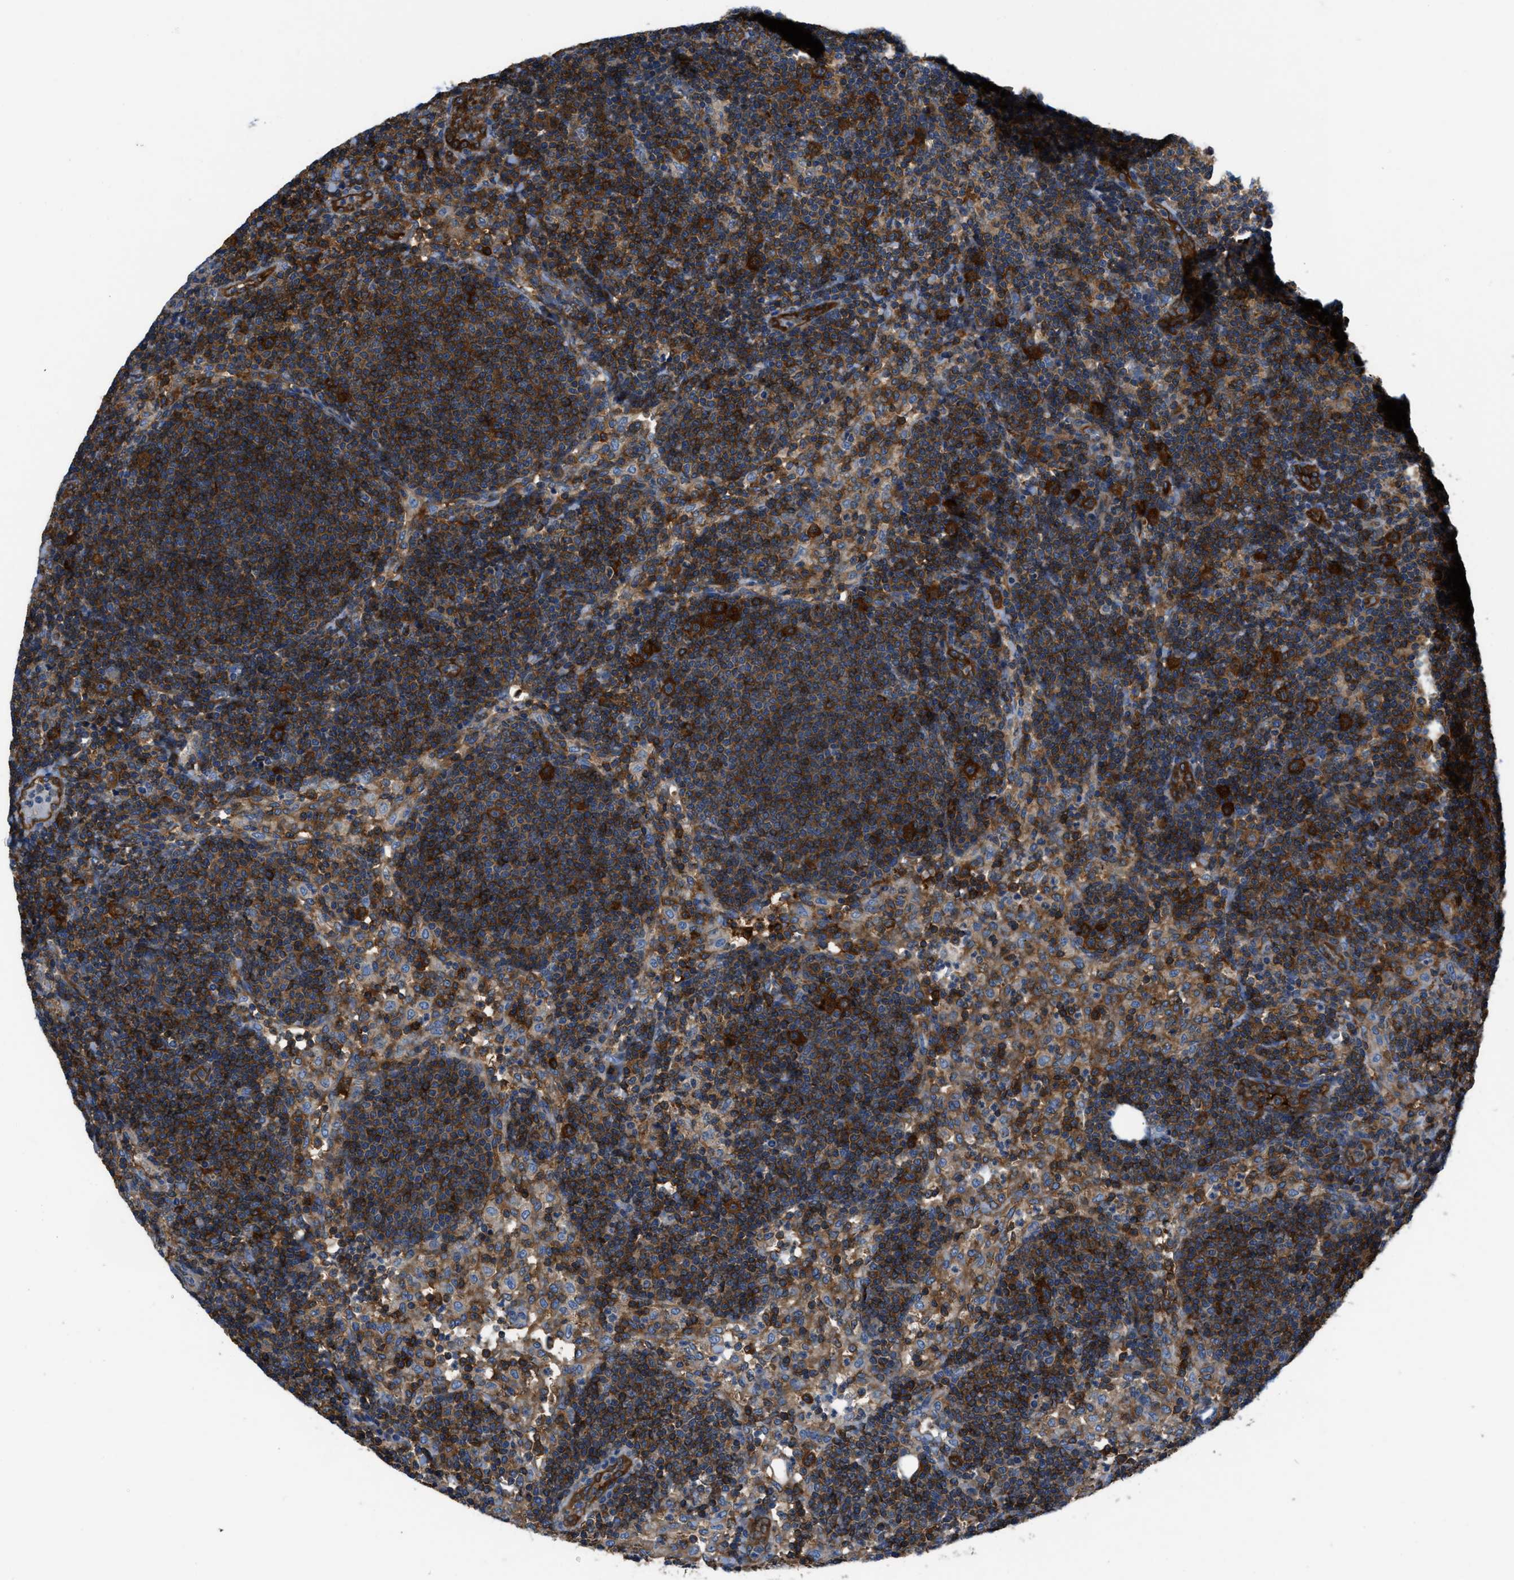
{"staining": {"intensity": "strong", "quantity": ">75%", "location": "cytoplasmic/membranous"}, "tissue": "lymph node", "cell_type": "Germinal center cells", "image_type": "normal", "snomed": [{"axis": "morphology", "description": "Normal tissue, NOS"}, {"axis": "morphology", "description": "Carcinoid, malignant, NOS"}, {"axis": "topography", "description": "Lymph node"}], "caption": "Immunohistochemistry photomicrograph of normal lymph node stained for a protein (brown), which demonstrates high levels of strong cytoplasmic/membranous staining in approximately >75% of germinal center cells.", "gene": "PFKP", "patient": {"sex": "male", "age": 47}}